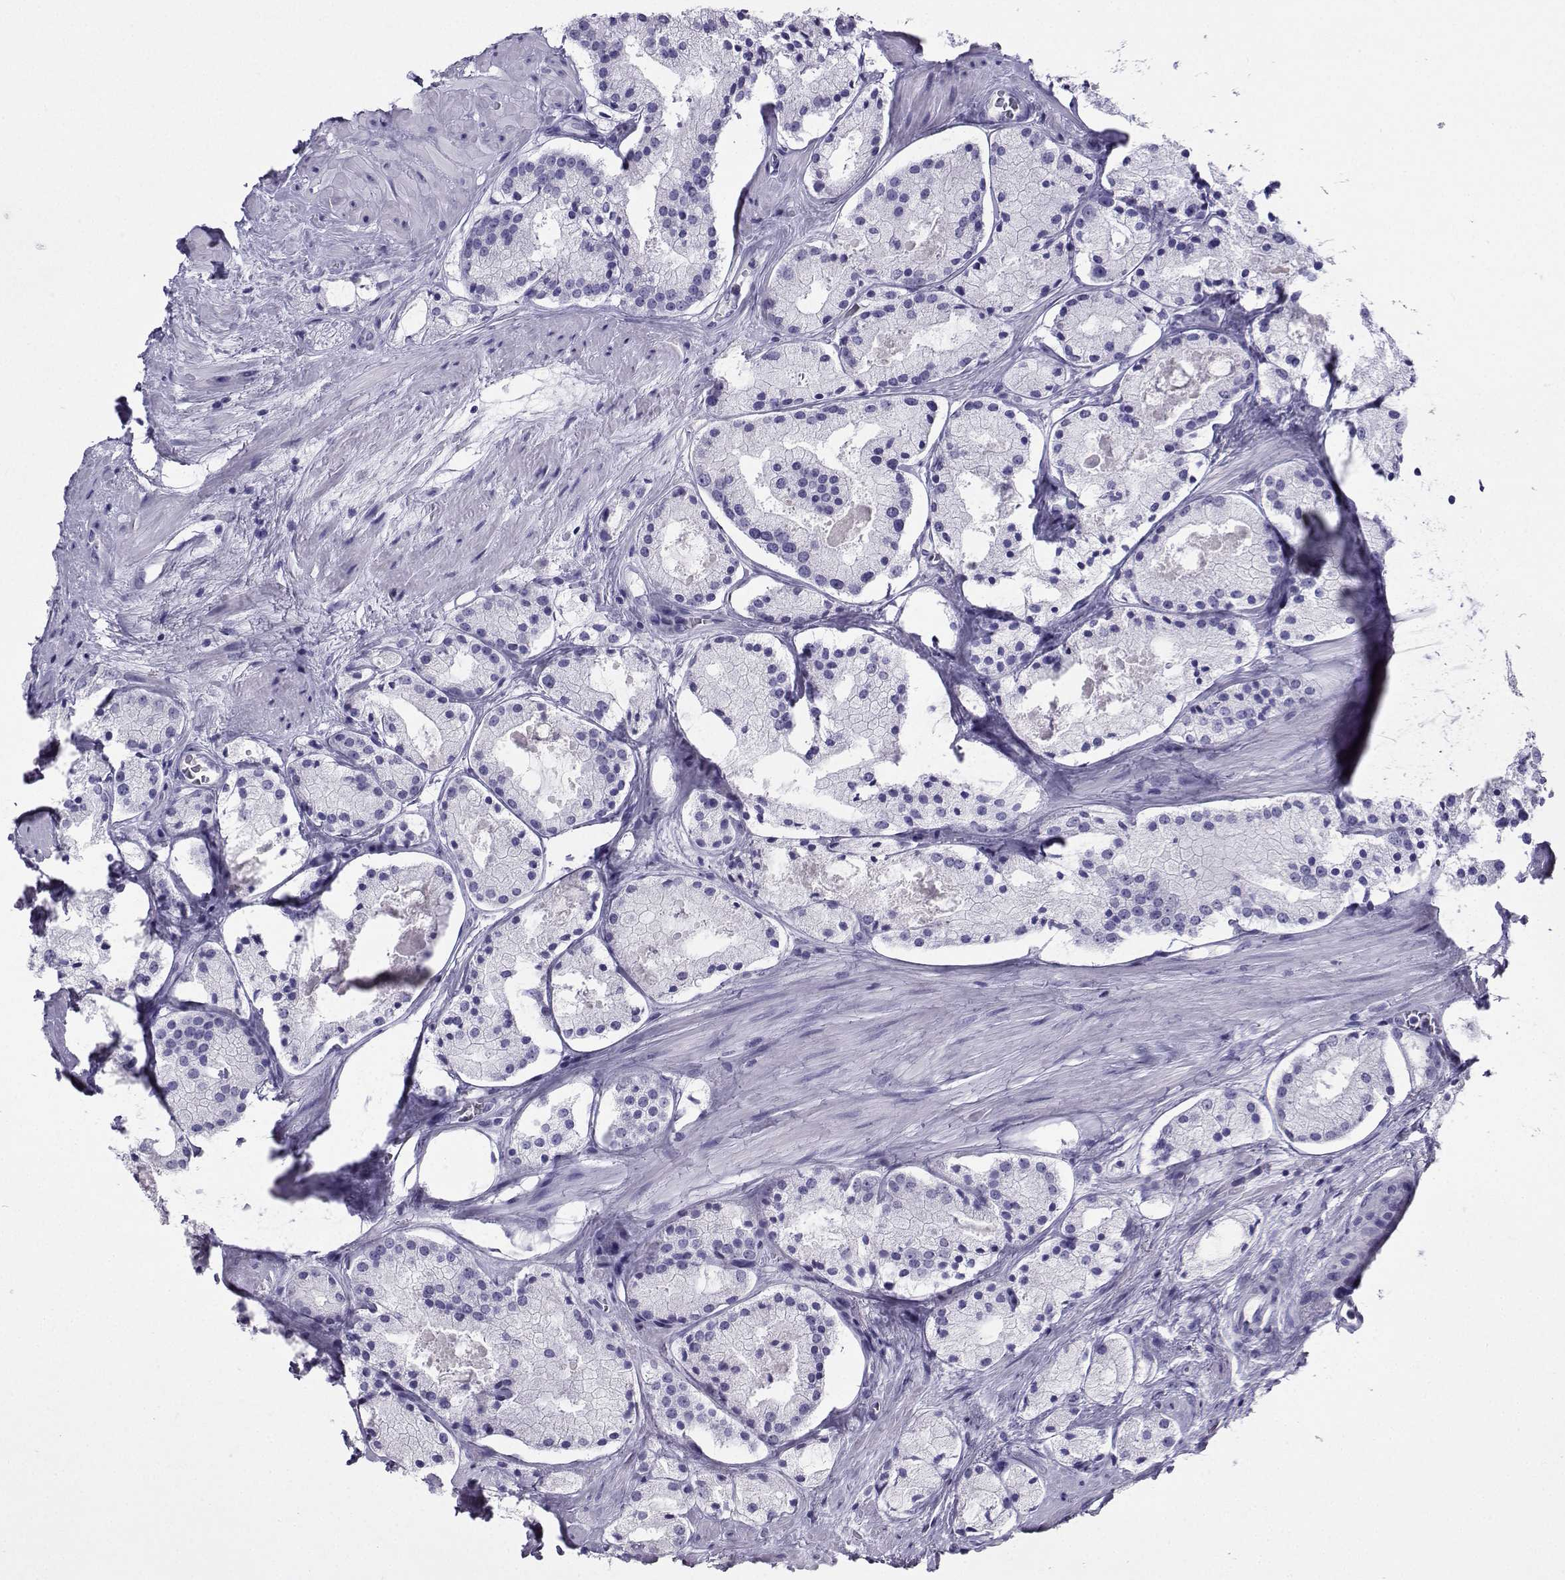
{"staining": {"intensity": "negative", "quantity": "none", "location": "none"}, "tissue": "prostate cancer", "cell_type": "Tumor cells", "image_type": "cancer", "snomed": [{"axis": "morphology", "description": "Adenocarcinoma, NOS"}, {"axis": "morphology", "description": "Adenocarcinoma, High grade"}, {"axis": "topography", "description": "Prostate"}], "caption": "This is an immunohistochemistry histopathology image of prostate cancer. There is no expression in tumor cells.", "gene": "CD109", "patient": {"sex": "male", "age": 64}}